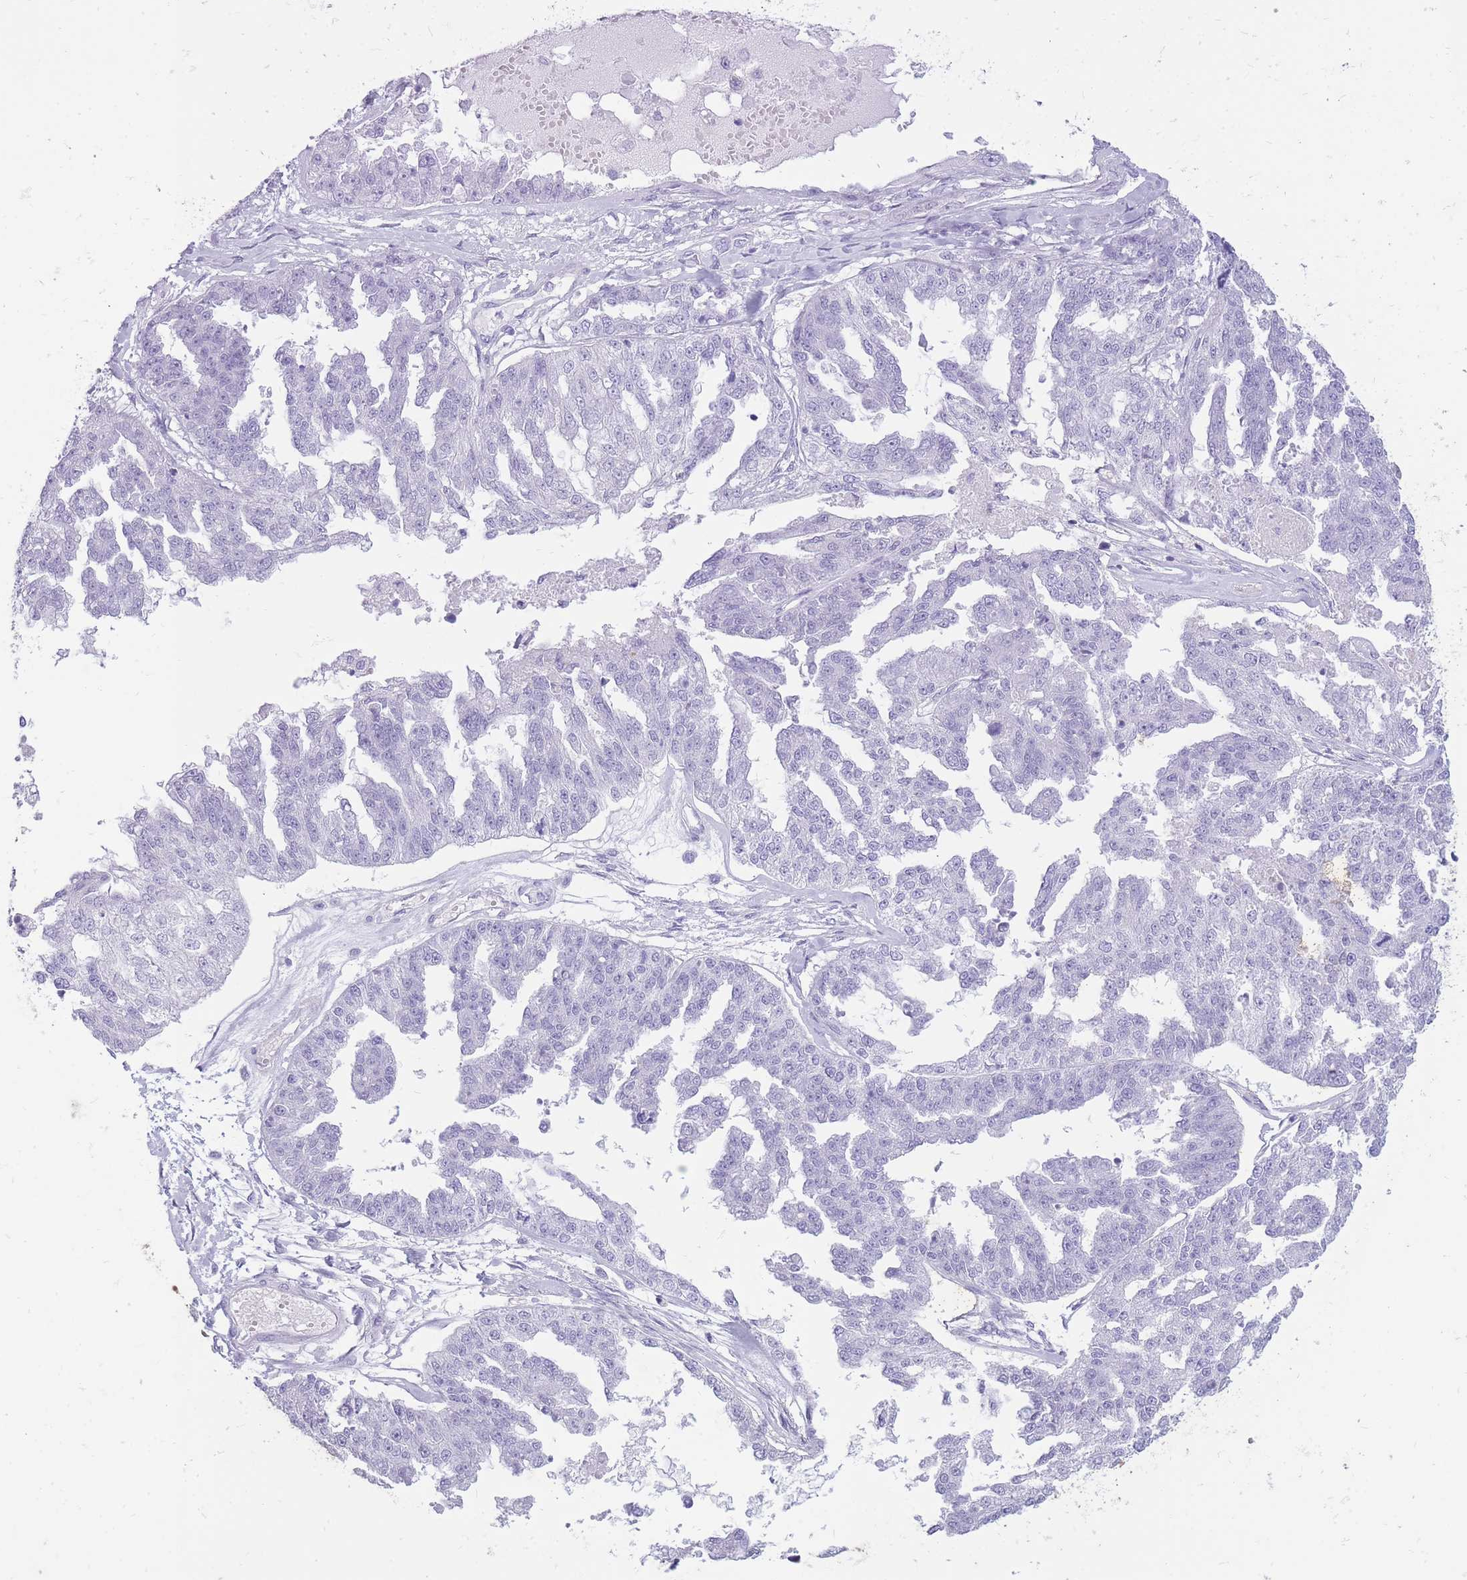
{"staining": {"intensity": "negative", "quantity": "none", "location": "none"}, "tissue": "ovarian cancer", "cell_type": "Tumor cells", "image_type": "cancer", "snomed": [{"axis": "morphology", "description": "Cystadenocarcinoma, serous, NOS"}, {"axis": "topography", "description": "Ovary"}], "caption": "This is an IHC micrograph of human ovarian cancer (serous cystadenocarcinoma). There is no positivity in tumor cells.", "gene": "CYP21A2", "patient": {"sex": "female", "age": 58}}